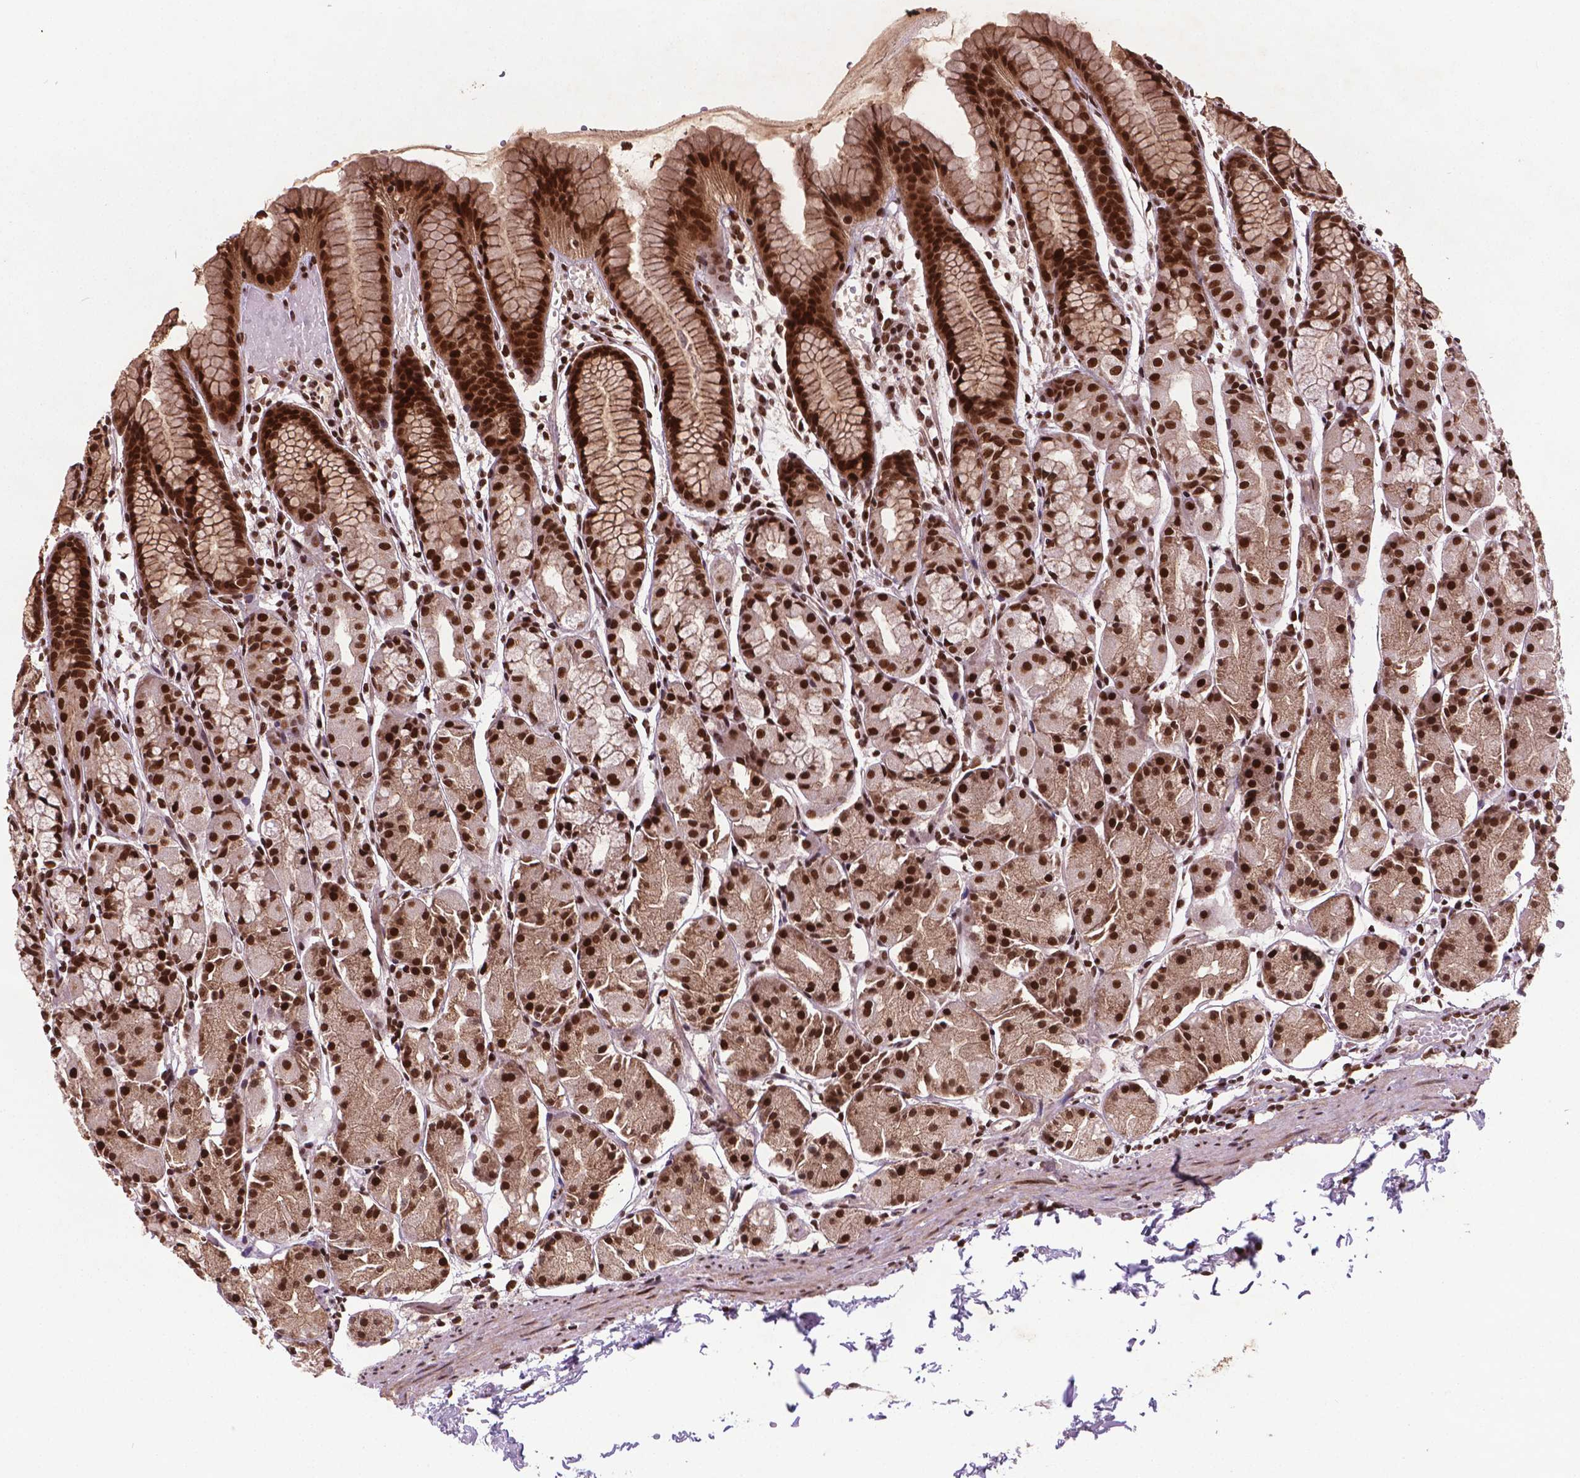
{"staining": {"intensity": "strong", "quantity": ">75%", "location": "nuclear"}, "tissue": "stomach", "cell_type": "Glandular cells", "image_type": "normal", "snomed": [{"axis": "morphology", "description": "Normal tissue, NOS"}, {"axis": "topography", "description": "Stomach, upper"}], "caption": "Protein positivity by immunohistochemistry exhibits strong nuclear positivity in approximately >75% of glandular cells in unremarkable stomach.", "gene": "SIRT6", "patient": {"sex": "male", "age": 47}}